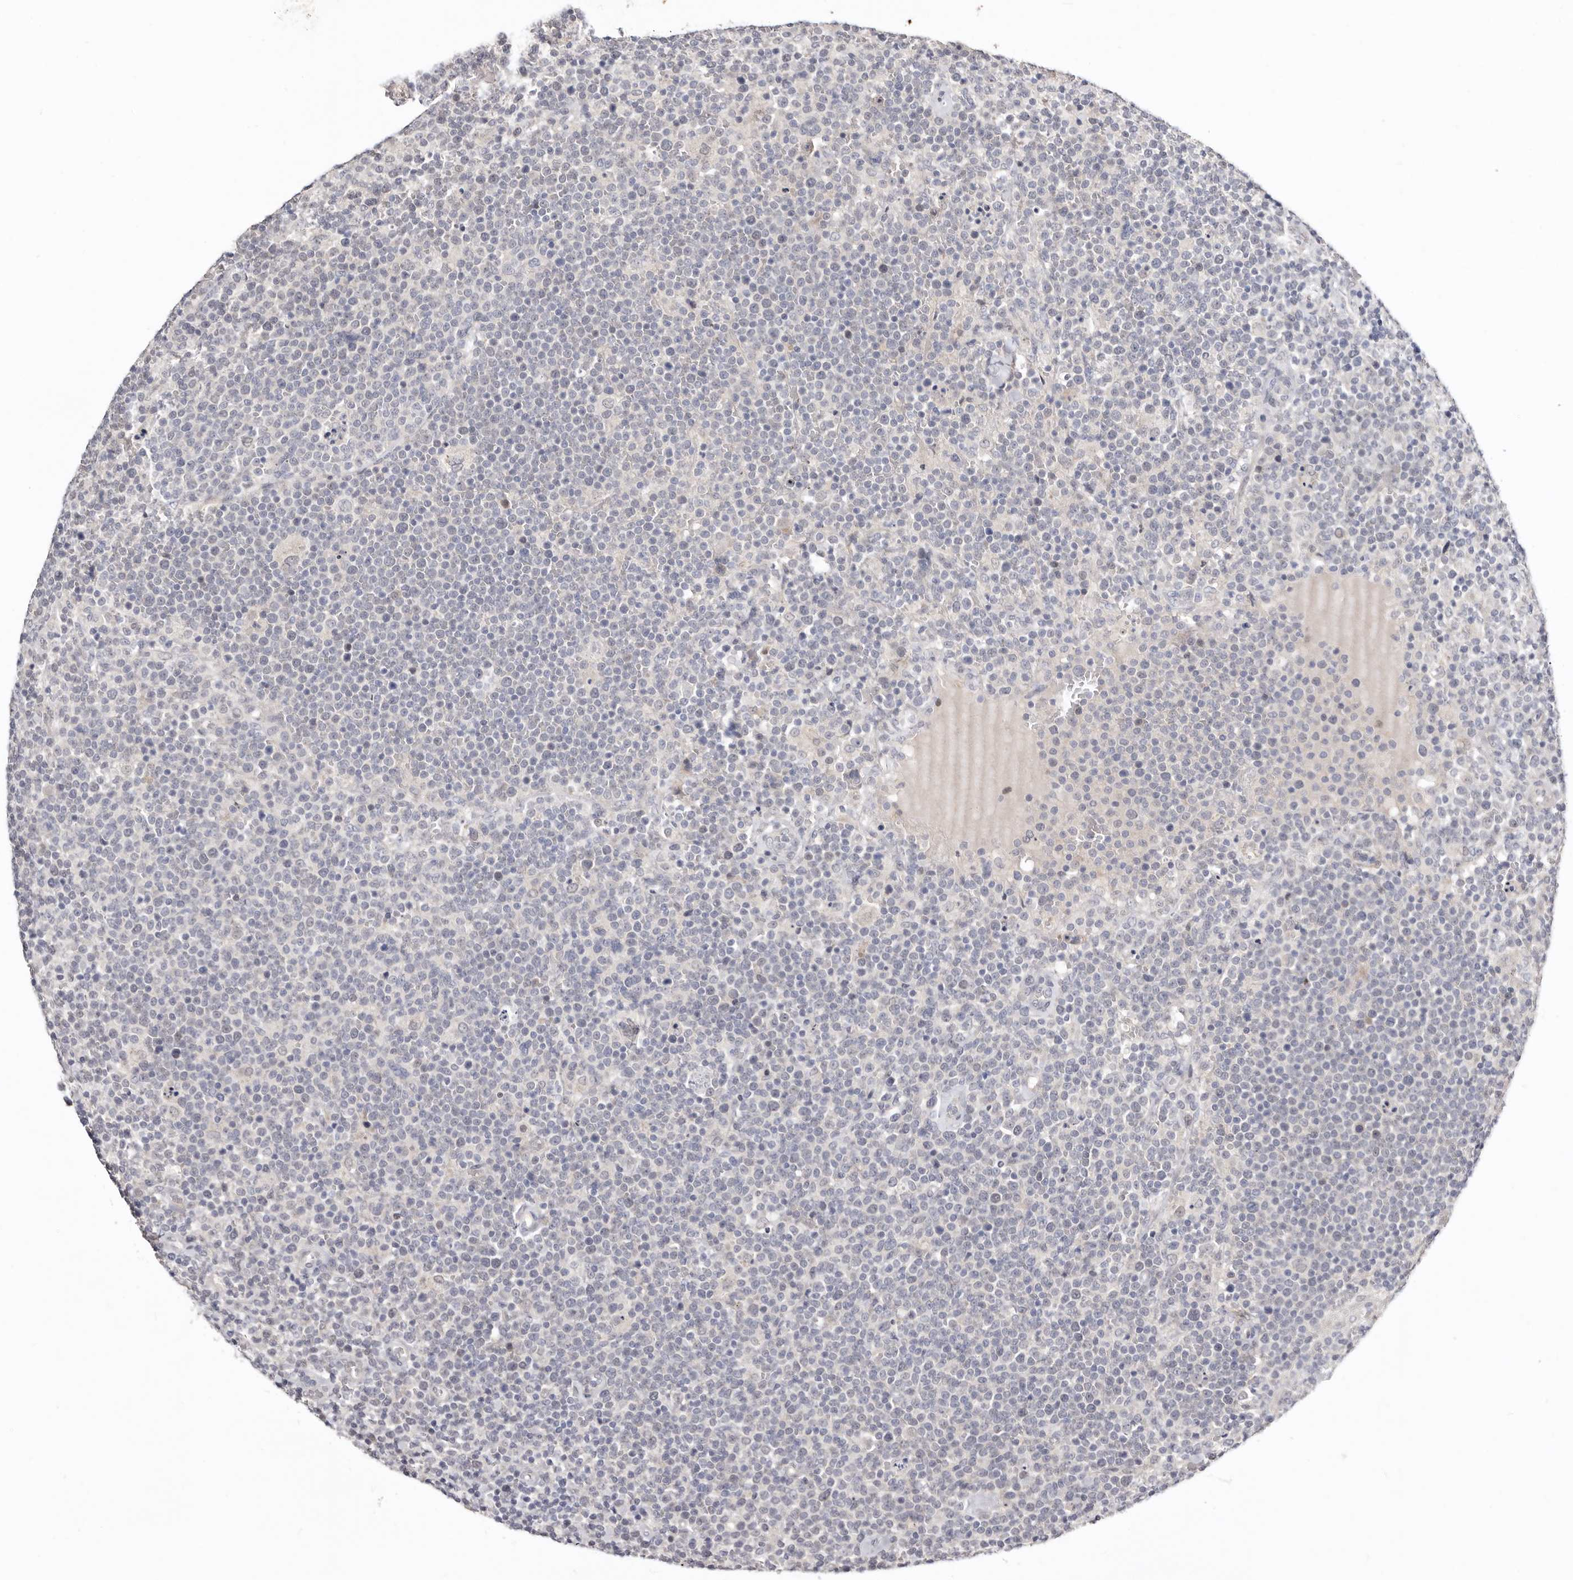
{"staining": {"intensity": "negative", "quantity": "none", "location": "none"}, "tissue": "lymphoma", "cell_type": "Tumor cells", "image_type": "cancer", "snomed": [{"axis": "morphology", "description": "Malignant lymphoma, non-Hodgkin's type, High grade"}, {"axis": "topography", "description": "Lymph node"}], "caption": "Malignant lymphoma, non-Hodgkin's type (high-grade) was stained to show a protein in brown. There is no significant staining in tumor cells.", "gene": "KLHL4", "patient": {"sex": "male", "age": 61}}